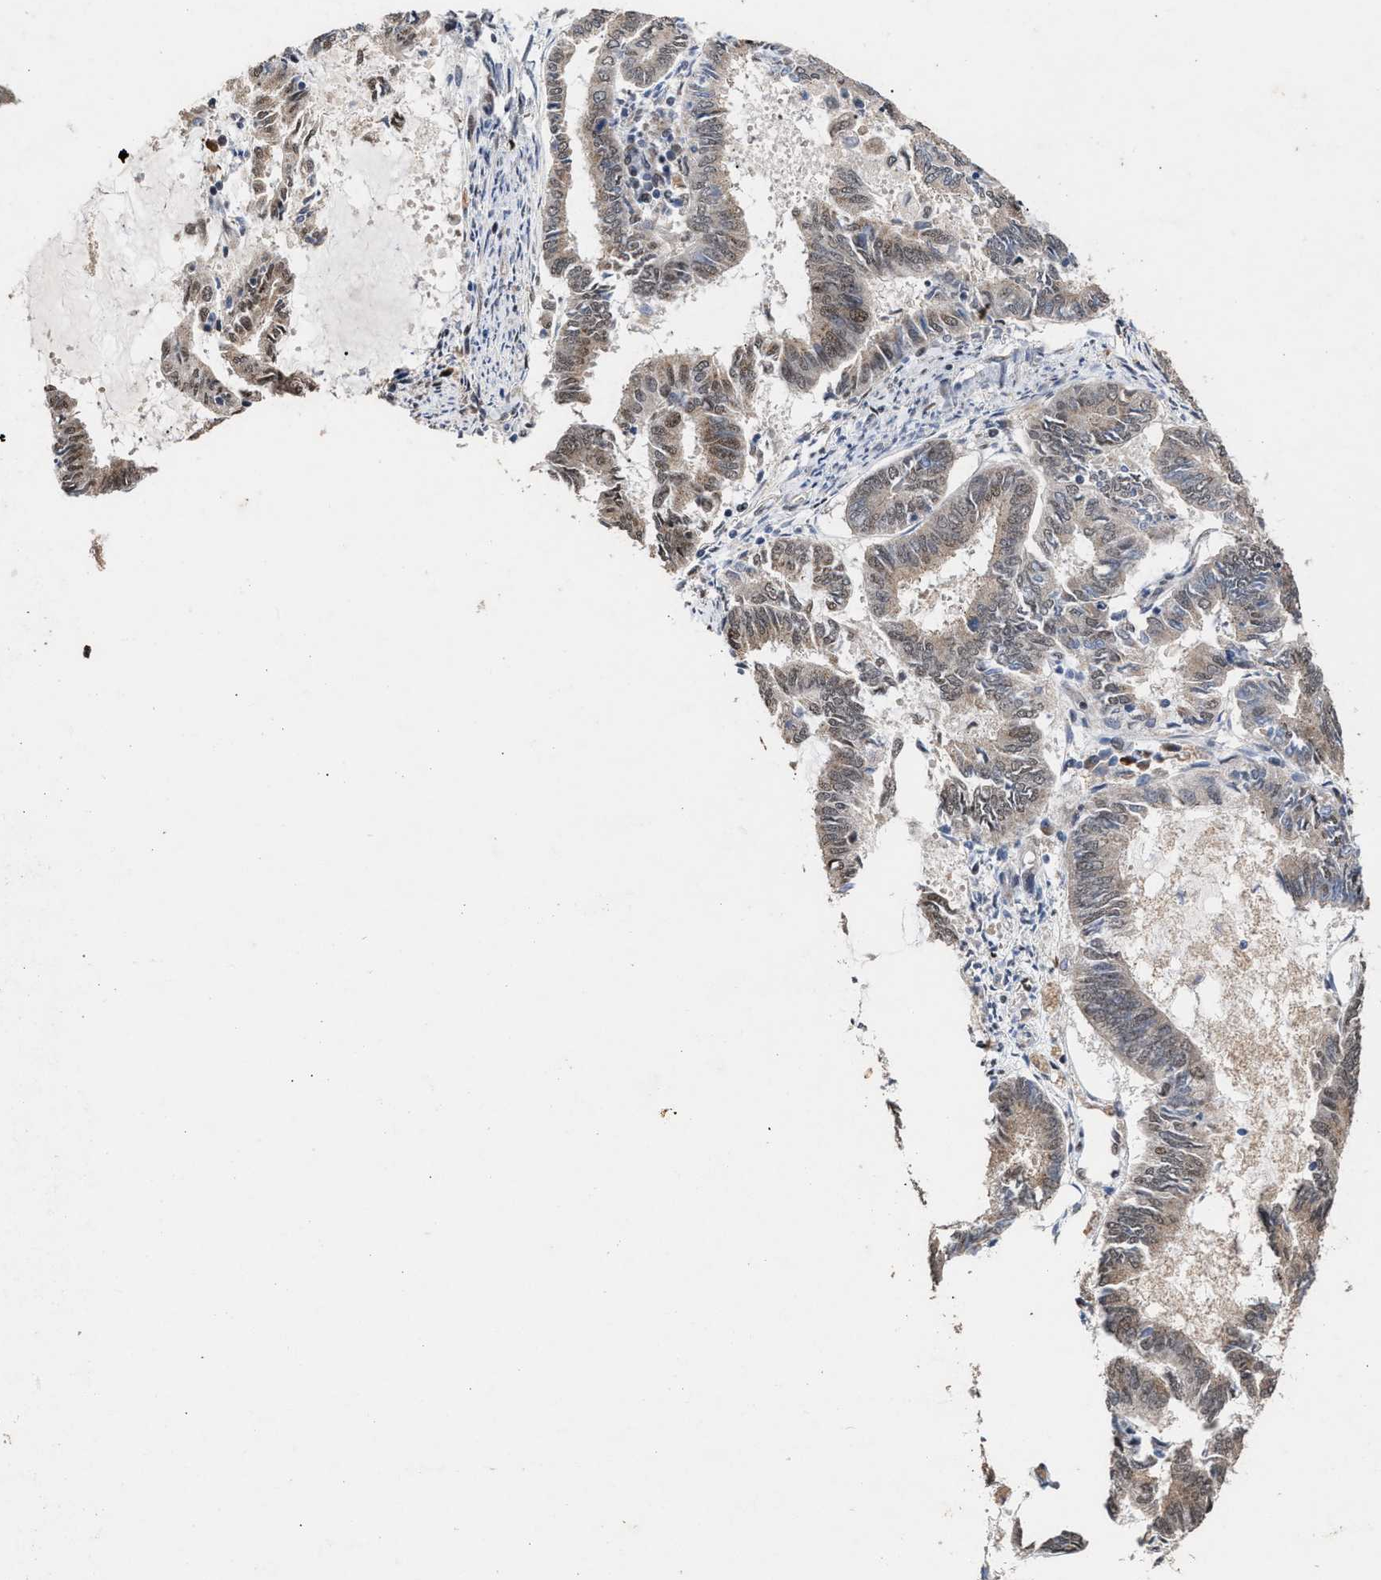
{"staining": {"intensity": "weak", "quantity": ">75%", "location": "cytoplasmic/membranous"}, "tissue": "endometrial cancer", "cell_type": "Tumor cells", "image_type": "cancer", "snomed": [{"axis": "morphology", "description": "Adenocarcinoma, NOS"}, {"axis": "topography", "description": "Endometrium"}], "caption": "A micrograph of human endometrial cancer (adenocarcinoma) stained for a protein shows weak cytoplasmic/membranous brown staining in tumor cells. Nuclei are stained in blue.", "gene": "MKNK2", "patient": {"sex": "female", "age": 86}}